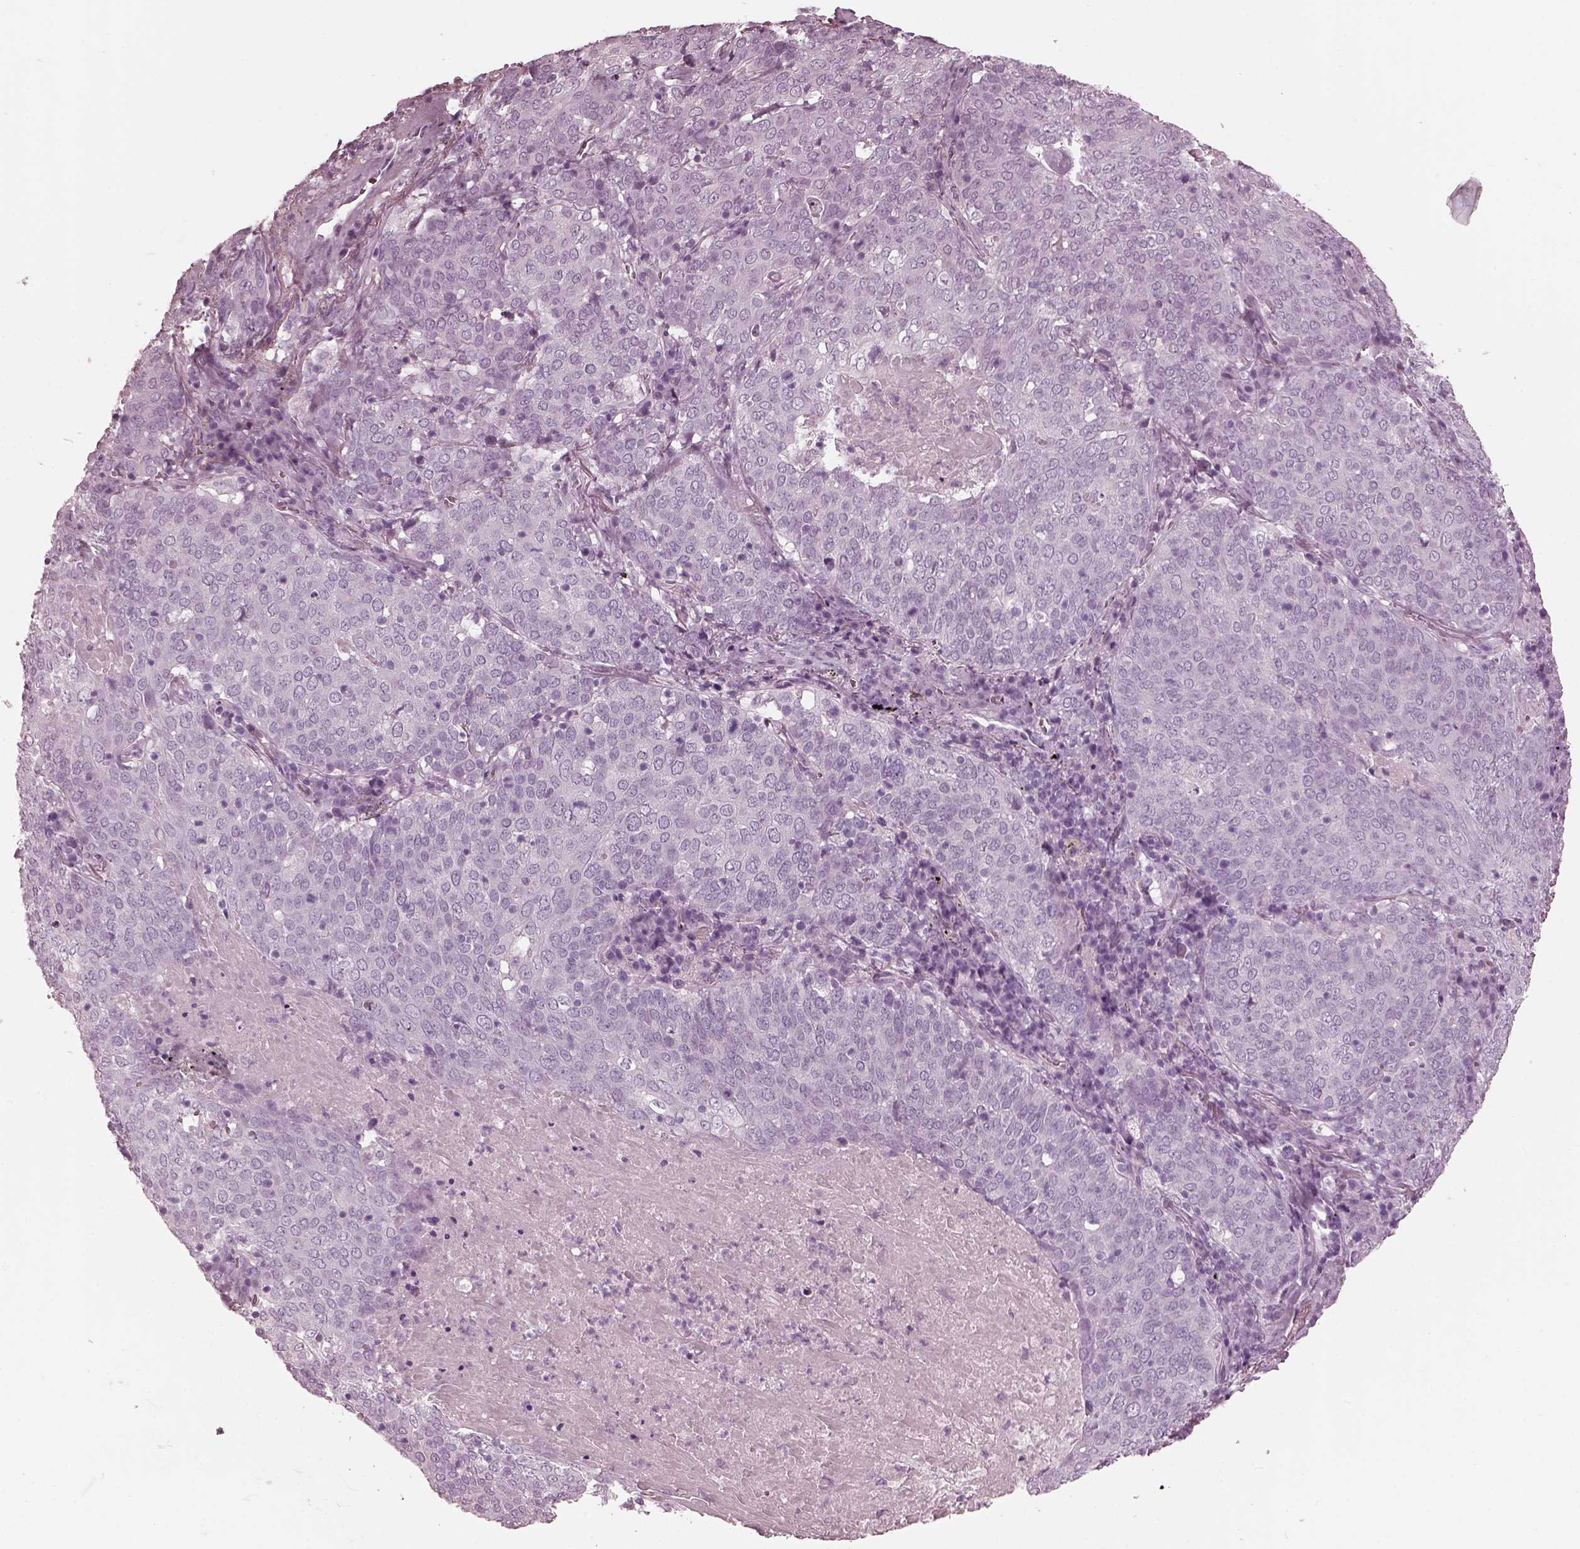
{"staining": {"intensity": "negative", "quantity": "none", "location": "none"}, "tissue": "lung cancer", "cell_type": "Tumor cells", "image_type": "cancer", "snomed": [{"axis": "morphology", "description": "Squamous cell carcinoma, NOS"}, {"axis": "topography", "description": "Lung"}], "caption": "Immunohistochemistry (IHC) of lung squamous cell carcinoma reveals no positivity in tumor cells.", "gene": "FABP9", "patient": {"sex": "male", "age": 82}}